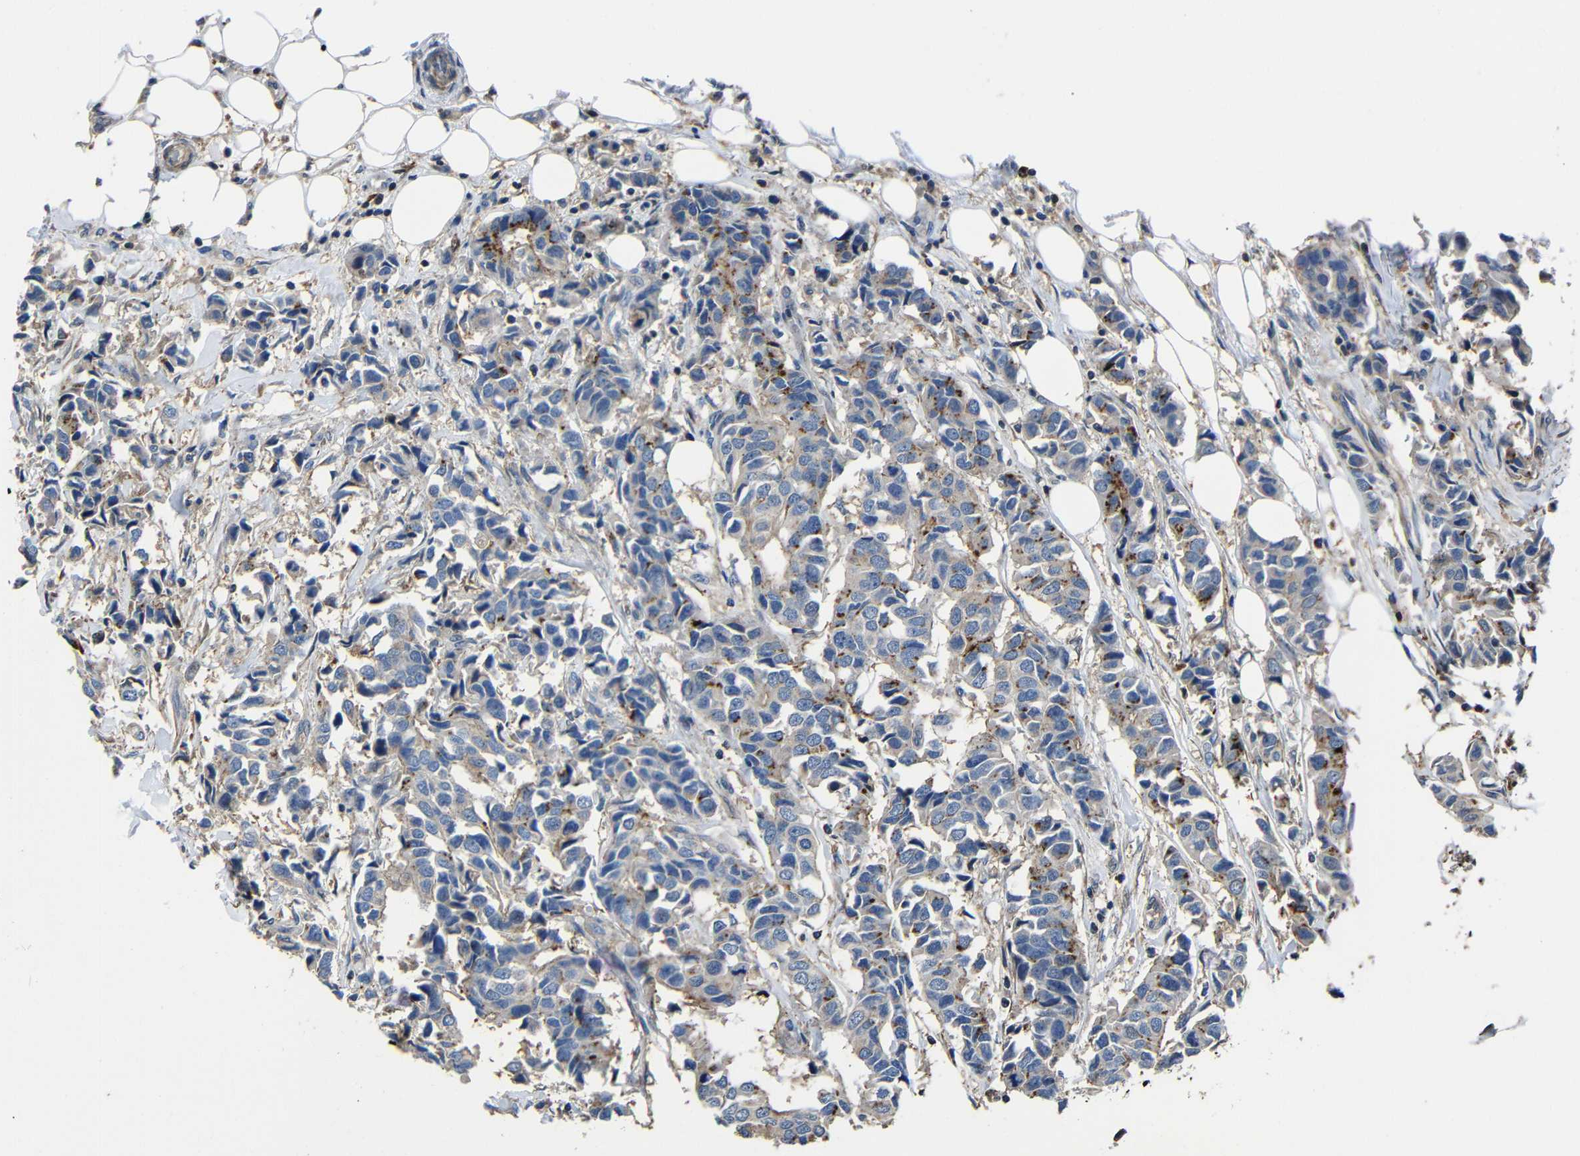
{"staining": {"intensity": "weak", "quantity": ">75%", "location": "cytoplasmic/membranous"}, "tissue": "breast cancer", "cell_type": "Tumor cells", "image_type": "cancer", "snomed": [{"axis": "morphology", "description": "Duct carcinoma"}, {"axis": "topography", "description": "Breast"}], "caption": "Immunohistochemical staining of breast infiltrating ductal carcinoma displays low levels of weak cytoplasmic/membranous expression in about >75% of tumor cells.", "gene": "GDI1", "patient": {"sex": "female", "age": 80}}